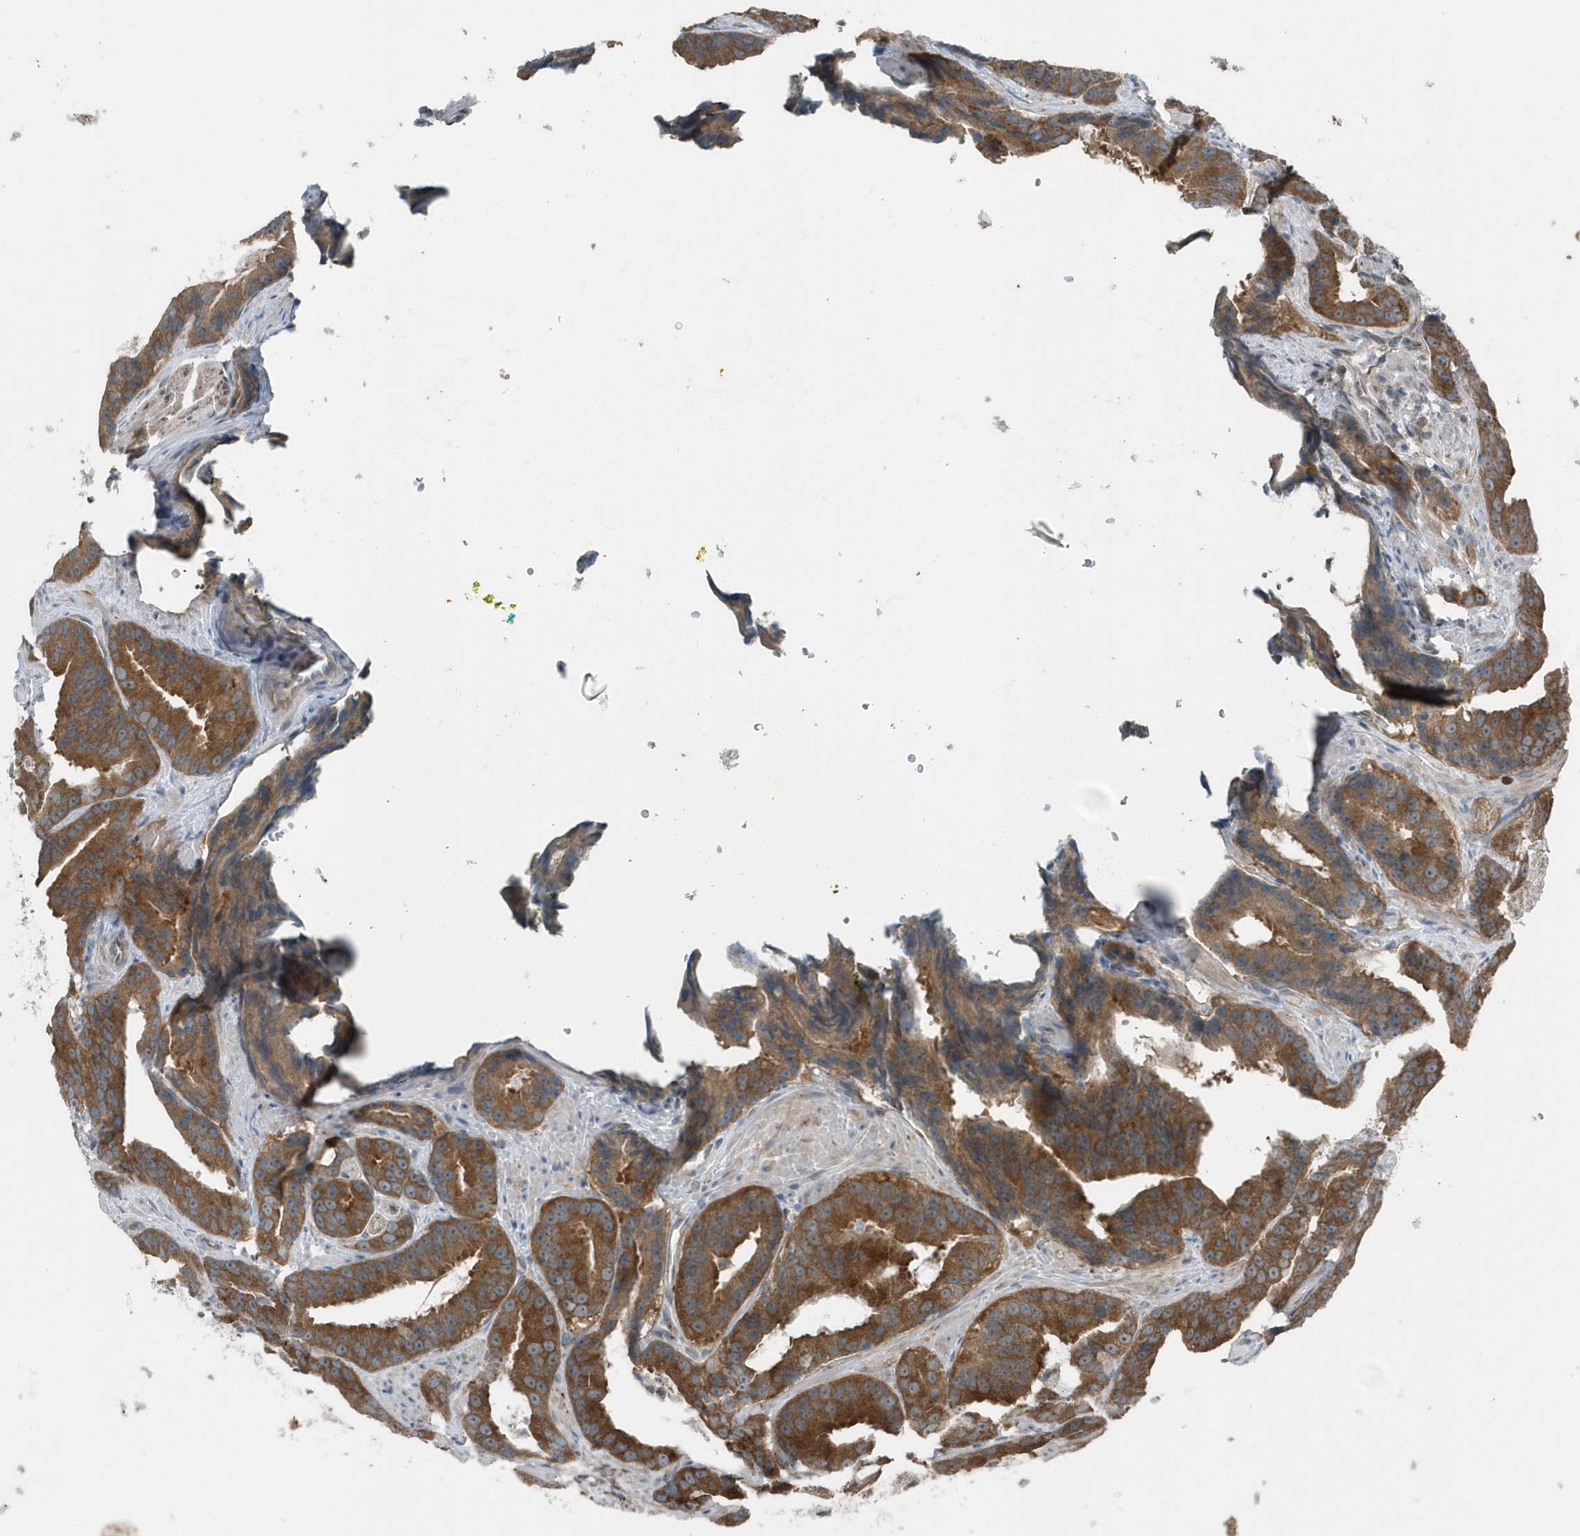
{"staining": {"intensity": "moderate", "quantity": ">75%", "location": "cytoplasmic/membranous"}, "tissue": "prostate cancer", "cell_type": "Tumor cells", "image_type": "cancer", "snomed": [{"axis": "morphology", "description": "Adenocarcinoma, Low grade"}, {"axis": "topography", "description": "Prostate"}], "caption": "Human prostate cancer (adenocarcinoma (low-grade)) stained with a protein marker exhibits moderate staining in tumor cells.", "gene": "GCC2", "patient": {"sex": "male", "age": 59}}